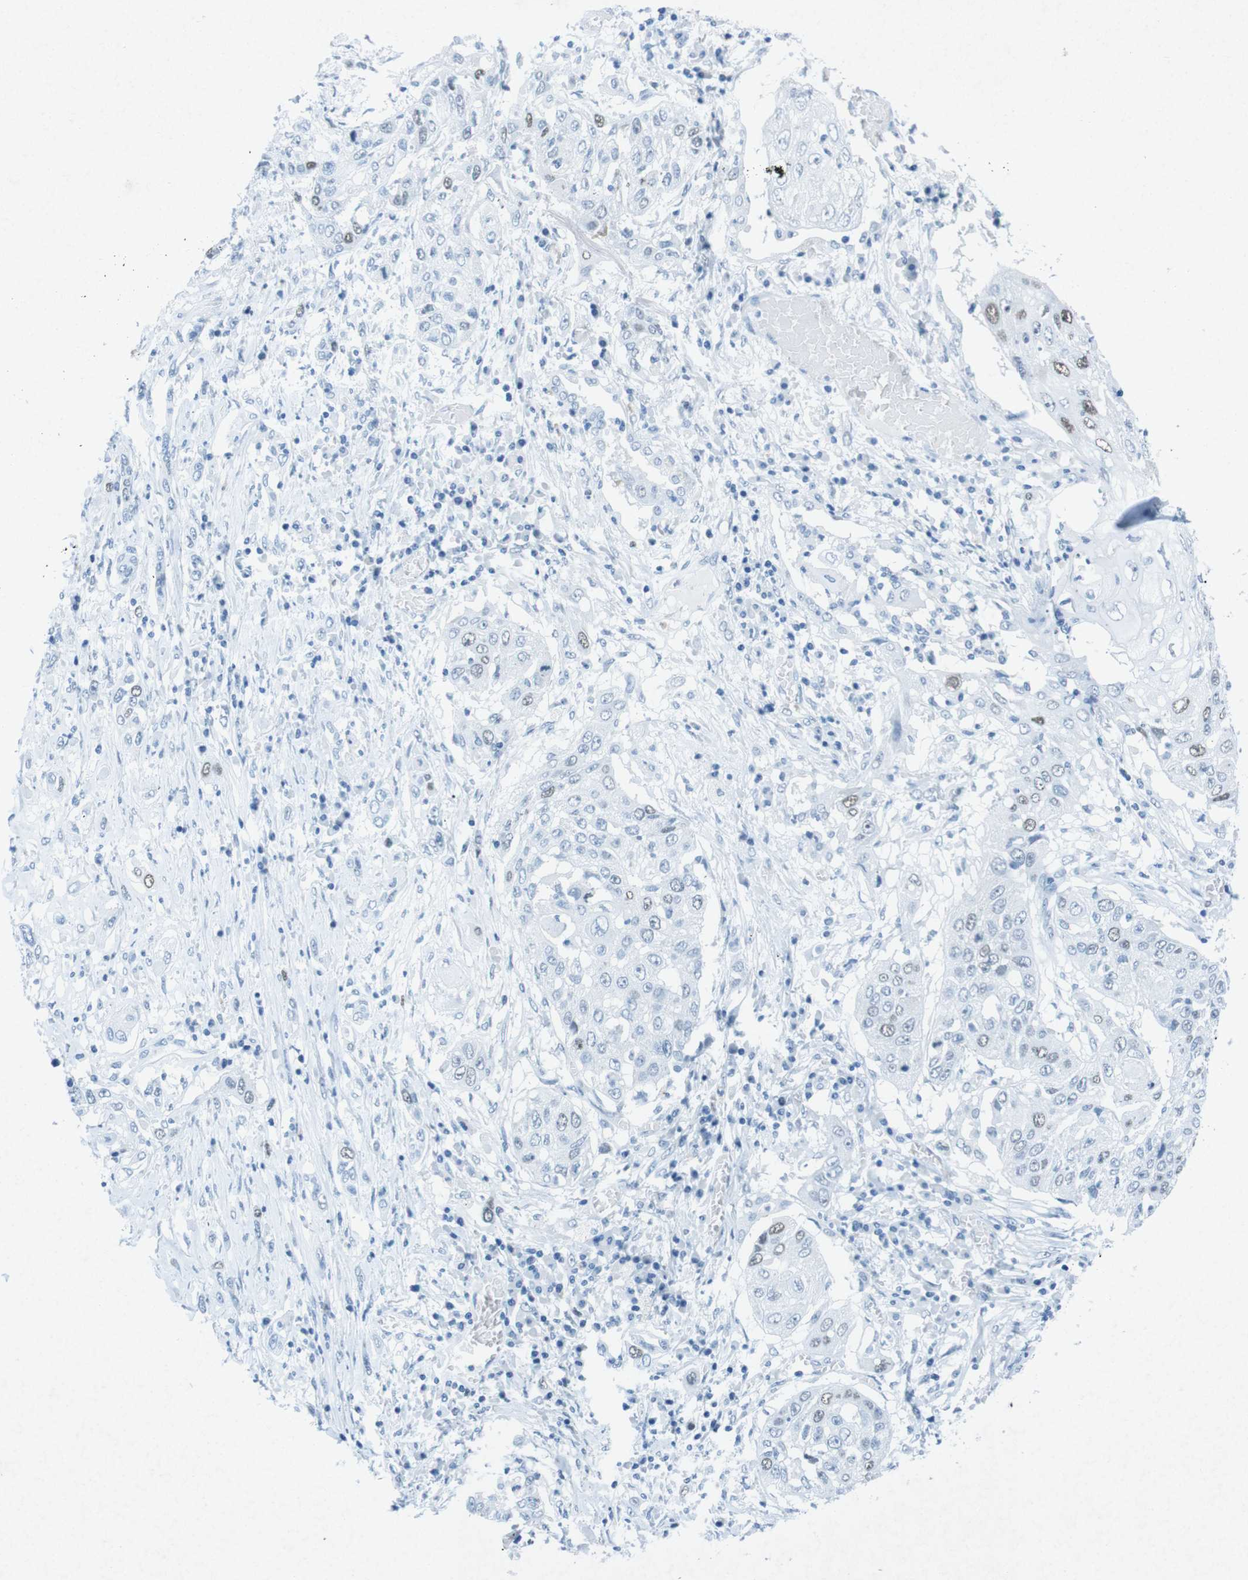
{"staining": {"intensity": "weak", "quantity": "<25%", "location": "nuclear"}, "tissue": "lung cancer", "cell_type": "Tumor cells", "image_type": "cancer", "snomed": [{"axis": "morphology", "description": "Squamous cell carcinoma, NOS"}, {"axis": "topography", "description": "Lung"}], "caption": "Immunohistochemistry of lung cancer (squamous cell carcinoma) displays no expression in tumor cells.", "gene": "CTAG1B", "patient": {"sex": "male", "age": 71}}